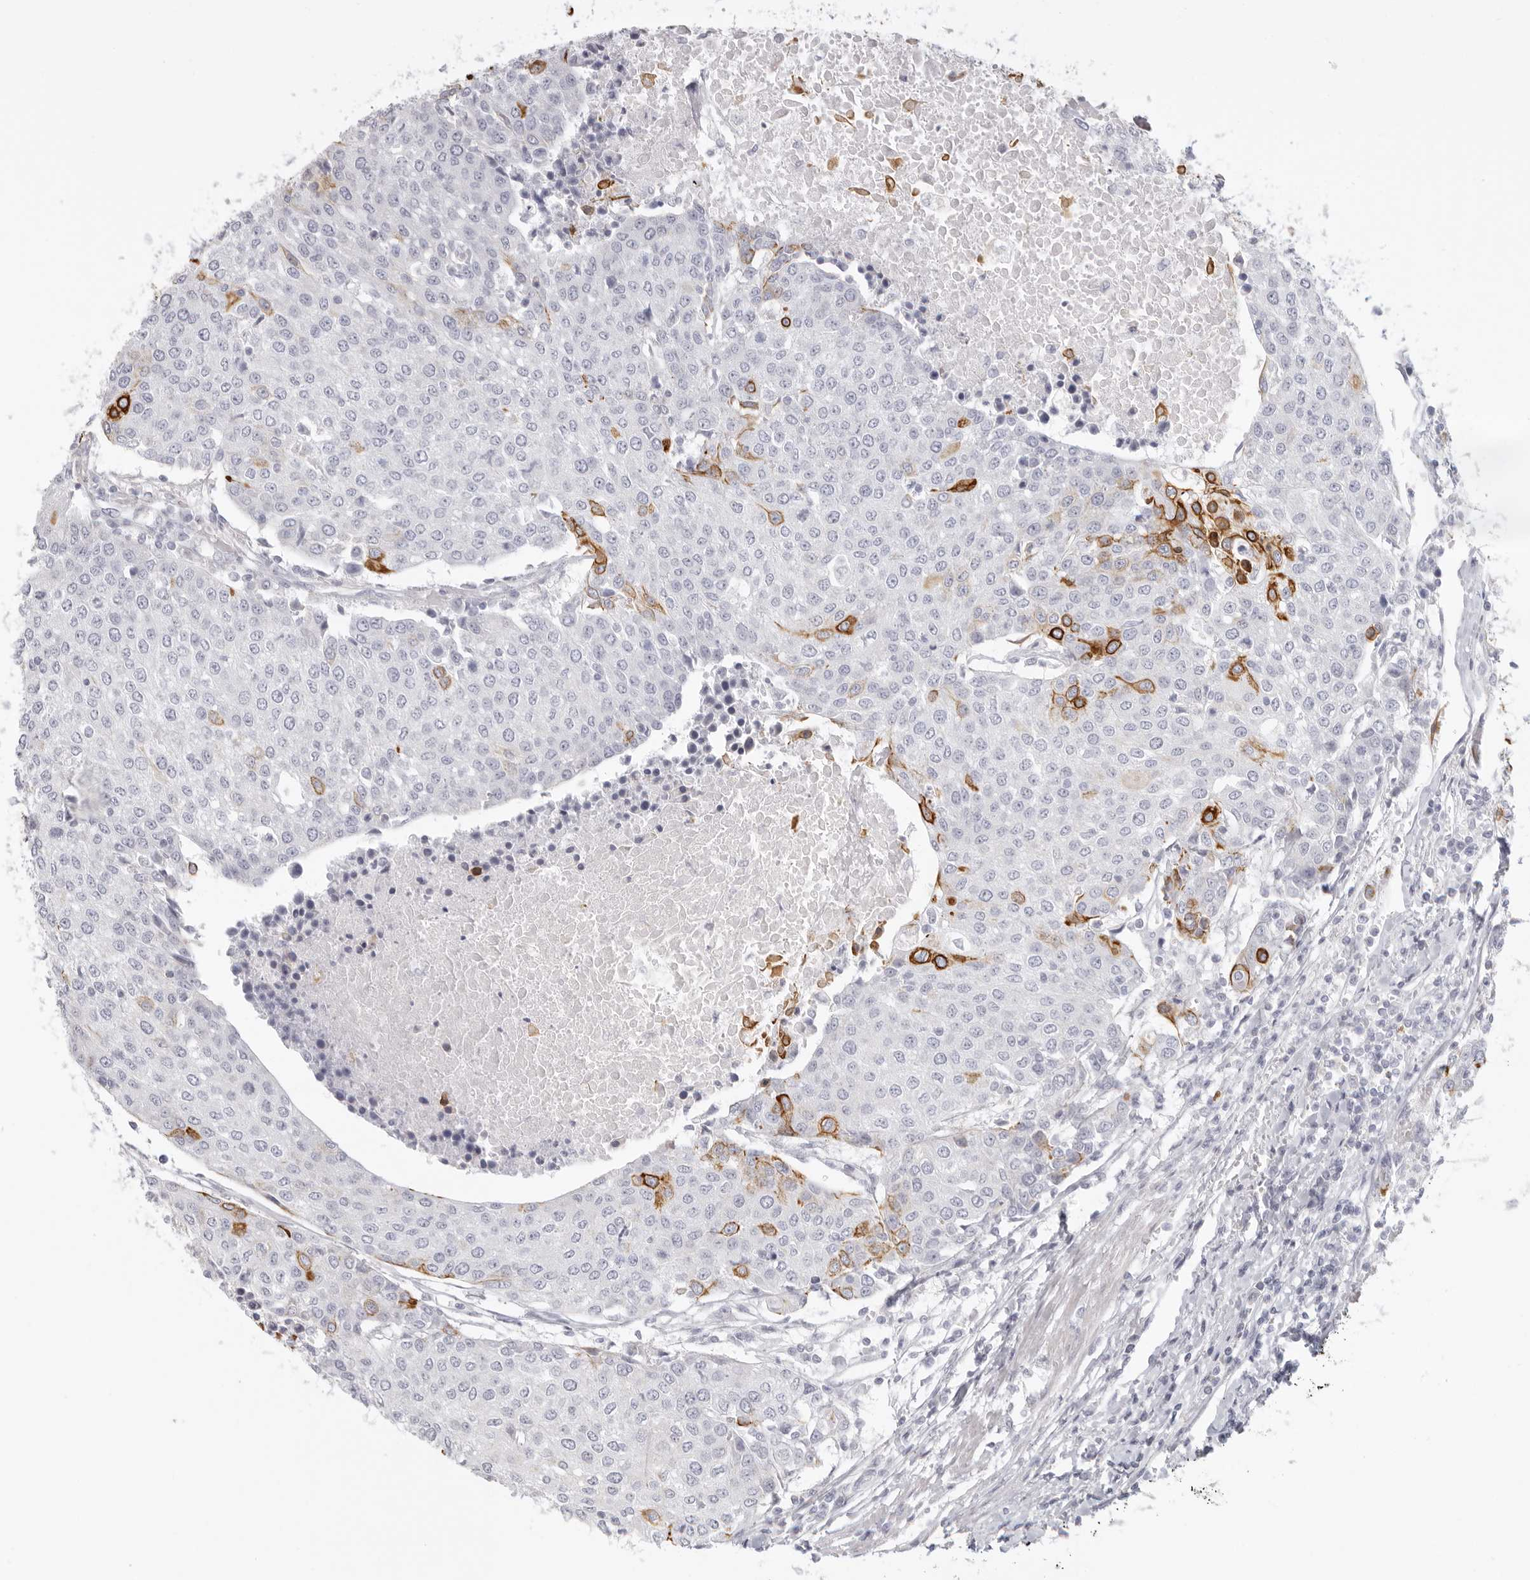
{"staining": {"intensity": "strong", "quantity": "<25%", "location": "cytoplasmic/membranous"}, "tissue": "urothelial cancer", "cell_type": "Tumor cells", "image_type": "cancer", "snomed": [{"axis": "morphology", "description": "Urothelial carcinoma, High grade"}, {"axis": "topography", "description": "Urinary bladder"}], "caption": "Immunohistochemical staining of human urothelial cancer exhibits medium levels of strong cytoplasmic/membranous staining in approximately <25% of tumor cells. (DAB (3,3'-diaminobenzidine) = brown stain, brightfield microscopy at high magnification).", "gene": "RXFP1", "patient": {"sex": "female", "age": 85}}